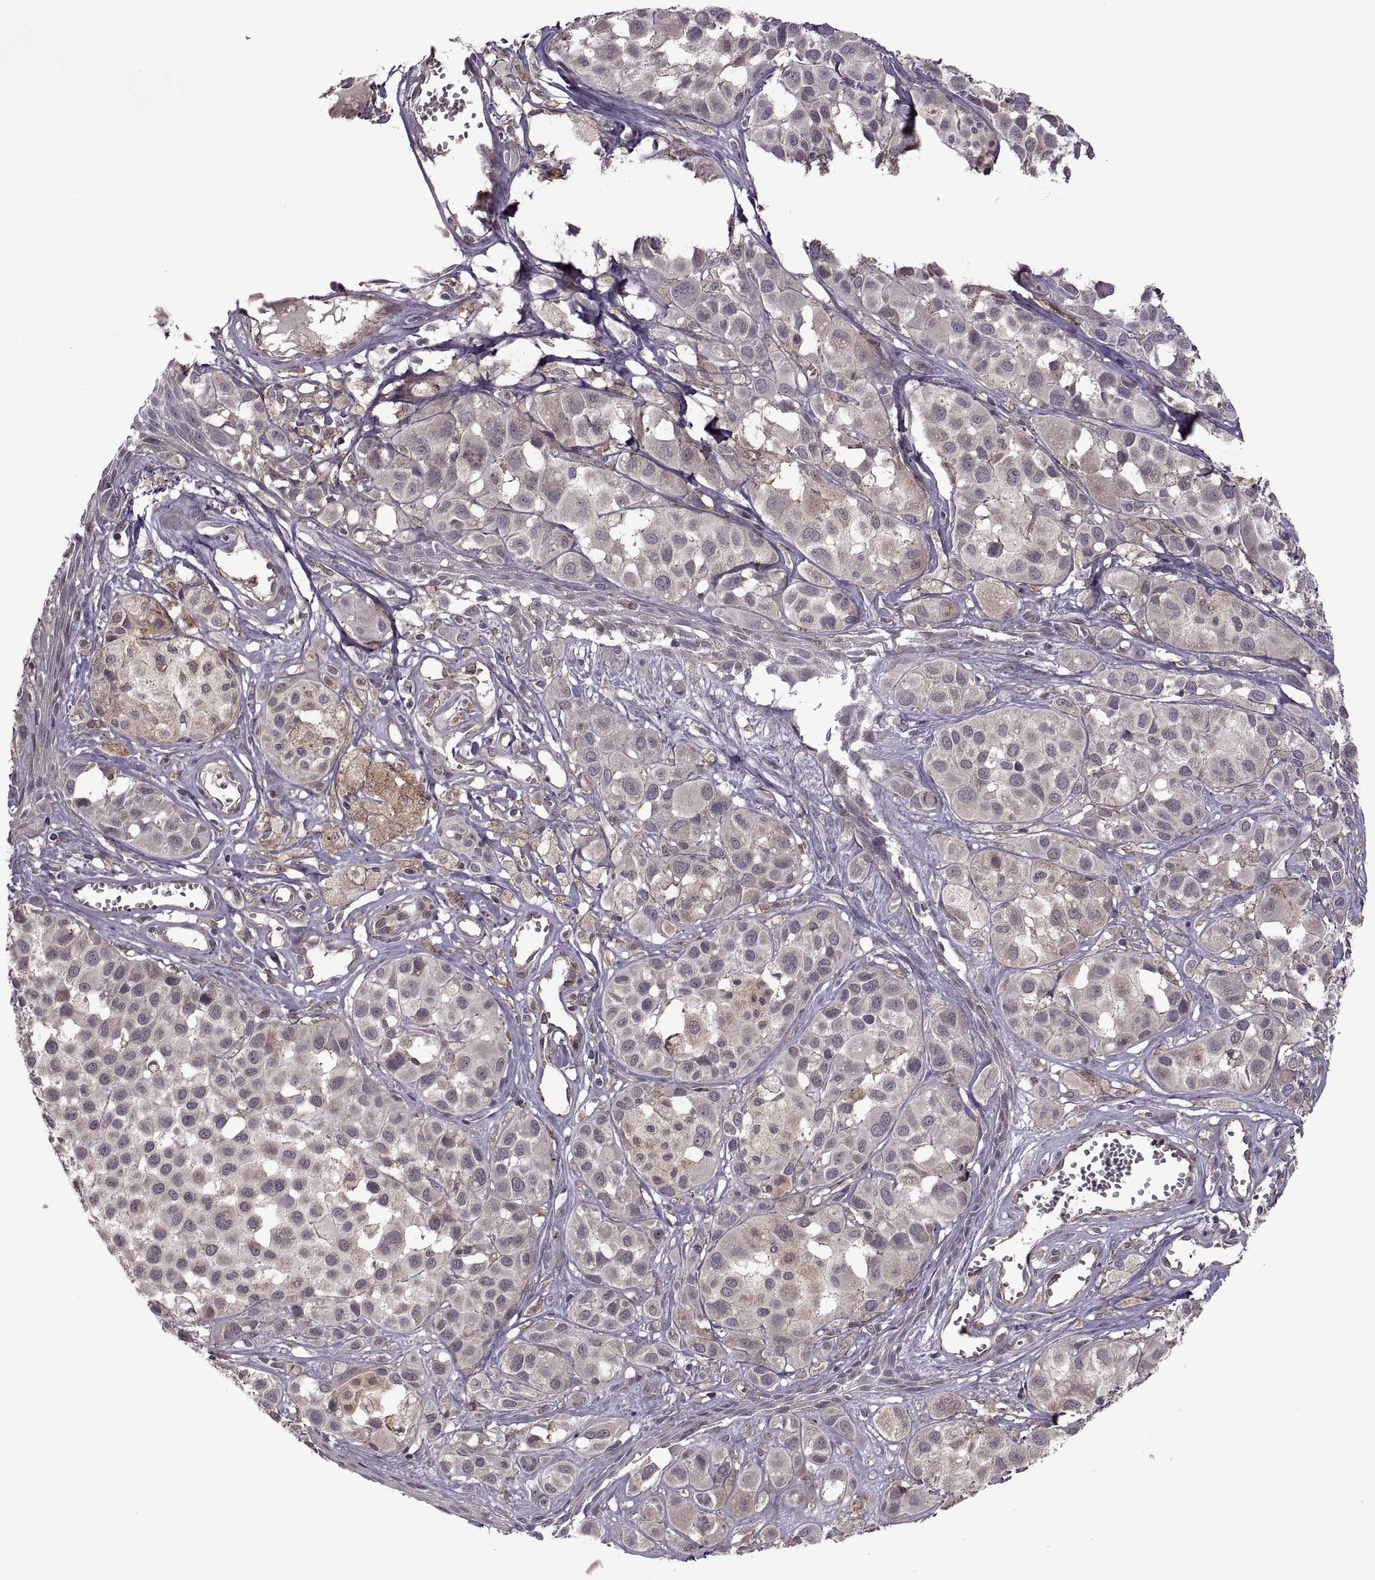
{"staining": {"intensity": "weak", "quantity": "<25%", "location": "cytoplasmic/membranous"}, "tissue": "melanoma", "cell_type": "Tumor cells", "image_type": "cancer", "snomed": [{"axis": "morphology", "description": "Malignant melanoma, NOS"}, {"axis": "topography", "description": "Skin"}], "caption": "Melanoma was stained to show a protein in brown. There is no significant staining in tumor cells.", "gene": "PIERCE1", "patient": {"sex": "male", "age": 77}}